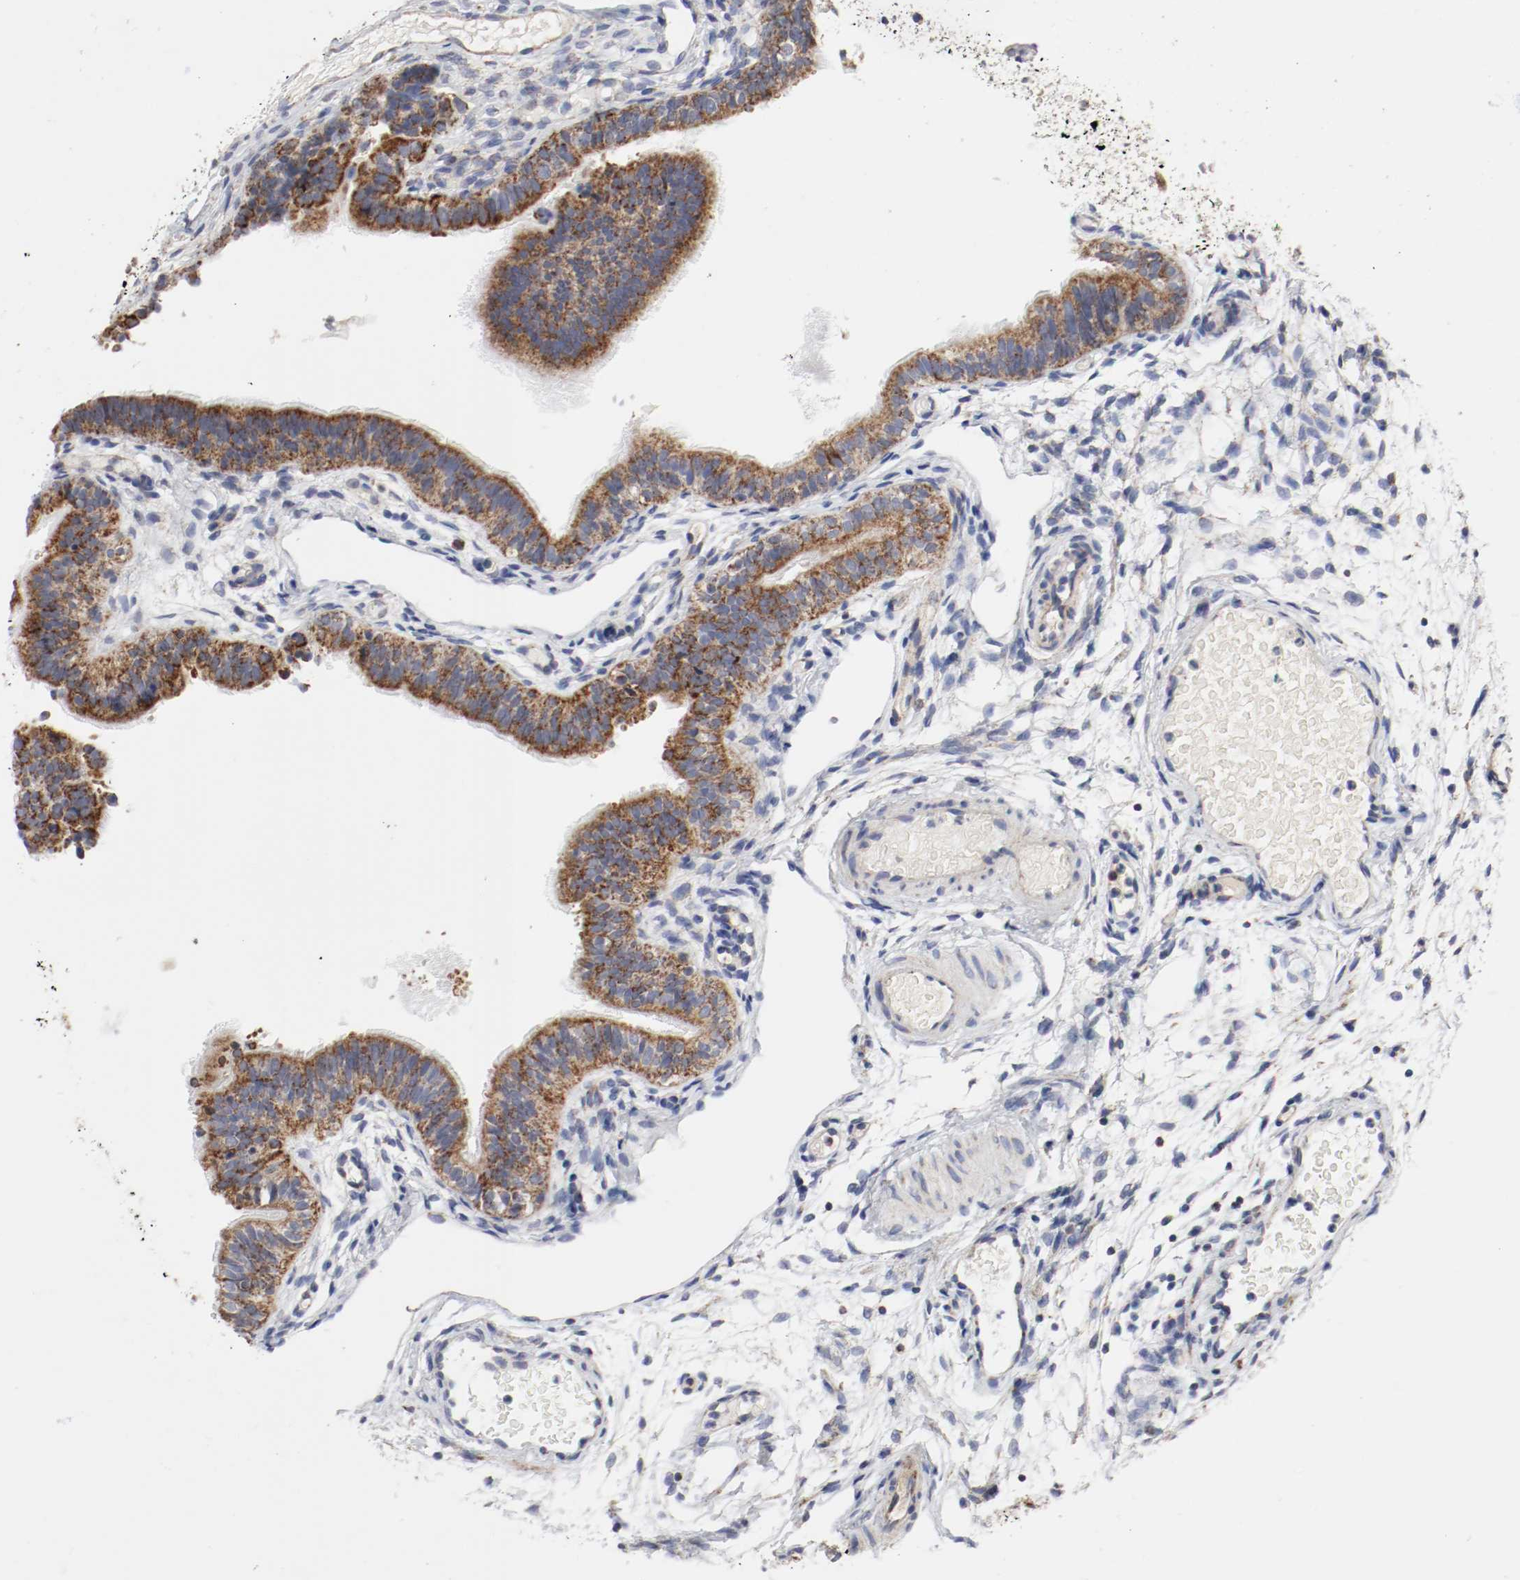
{"staining": {"intensity": "strong", "quantity": ">75%", "location": "cytoplasmic/membranous"}, "tissue": "fallopian tube", "cell_type": "Glandular cells", "image_type": "normal", "snomed": [{"axis": "morphology", "description": "Normal tissue, NOS"}, {"axis": "morphology", "description": "Dermoid, NOS"}, {"axis": "topography", "description": "Fallopian tube"}], "caption": "Approximately >75% of glandular cells in normal human fallopian tube reveal strong cytoplasmic/membranous protein positivity as visualized by brown immunohistochemical staining.", "gene": "AFG3L2", "patient": {"sex": "female", "age": 33}}